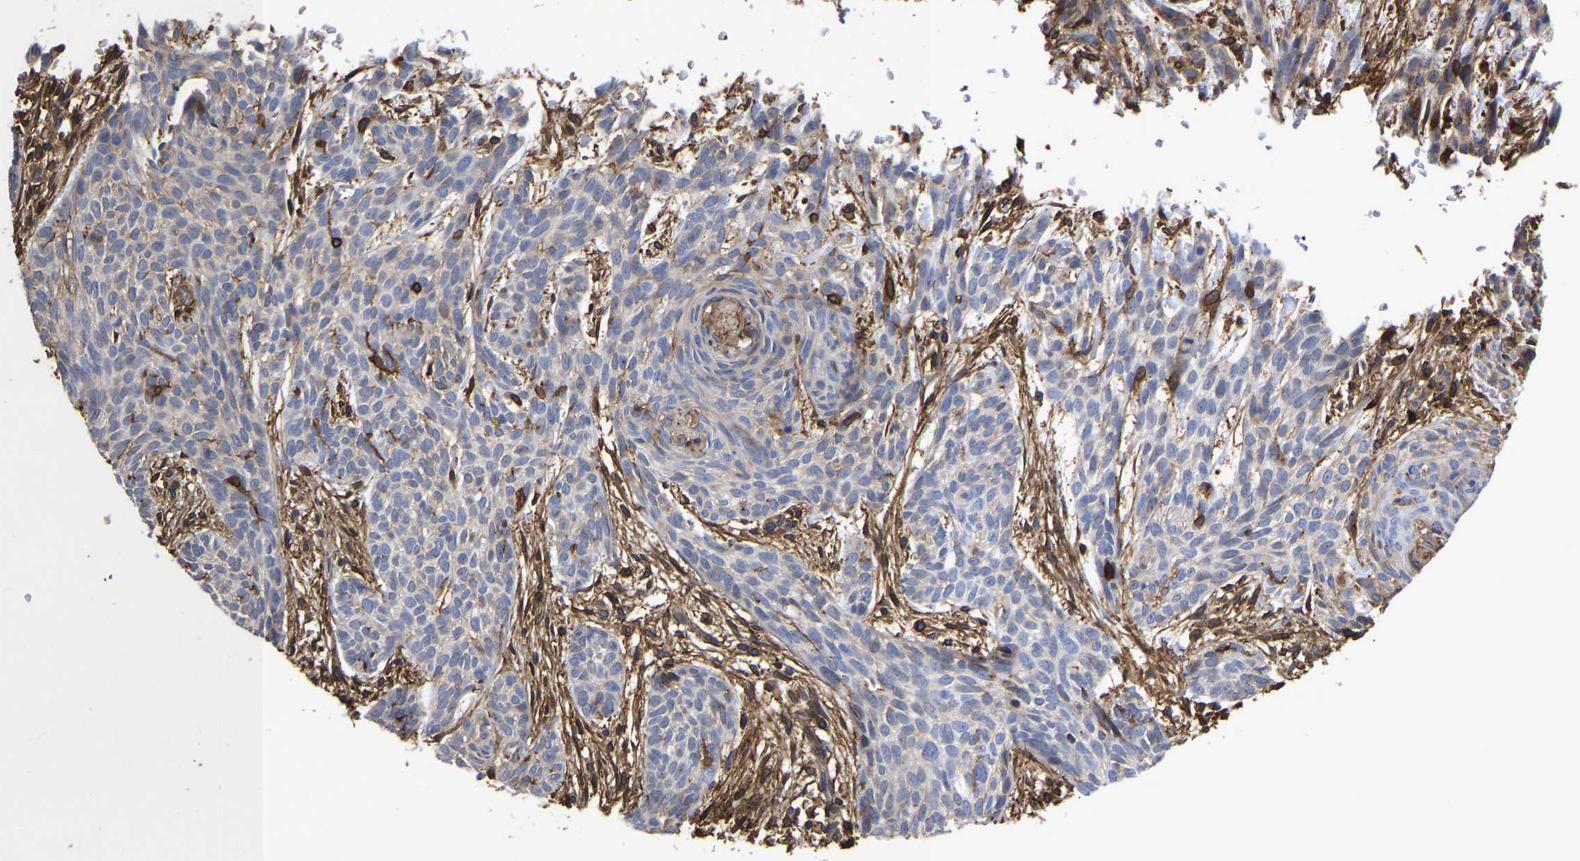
{"staining": {"intensity": "negative", "quantity": "none", "location": "none"}, "tissue": "skin cancer", "cell_type": "Tumor cells", "image_type": "cancer", "snomed": [{"axis": "morphology", "description": "Basal cell carcinoma"}, {"axis": "topography", "description": "Skin"}], "caption": "Immunohistochemistry image of human skin cancer stained for a protein (brown), which exhibits no expression in tumor cells.", "gene": "LIF", "patient": {"sex": "female", "age": 59}}